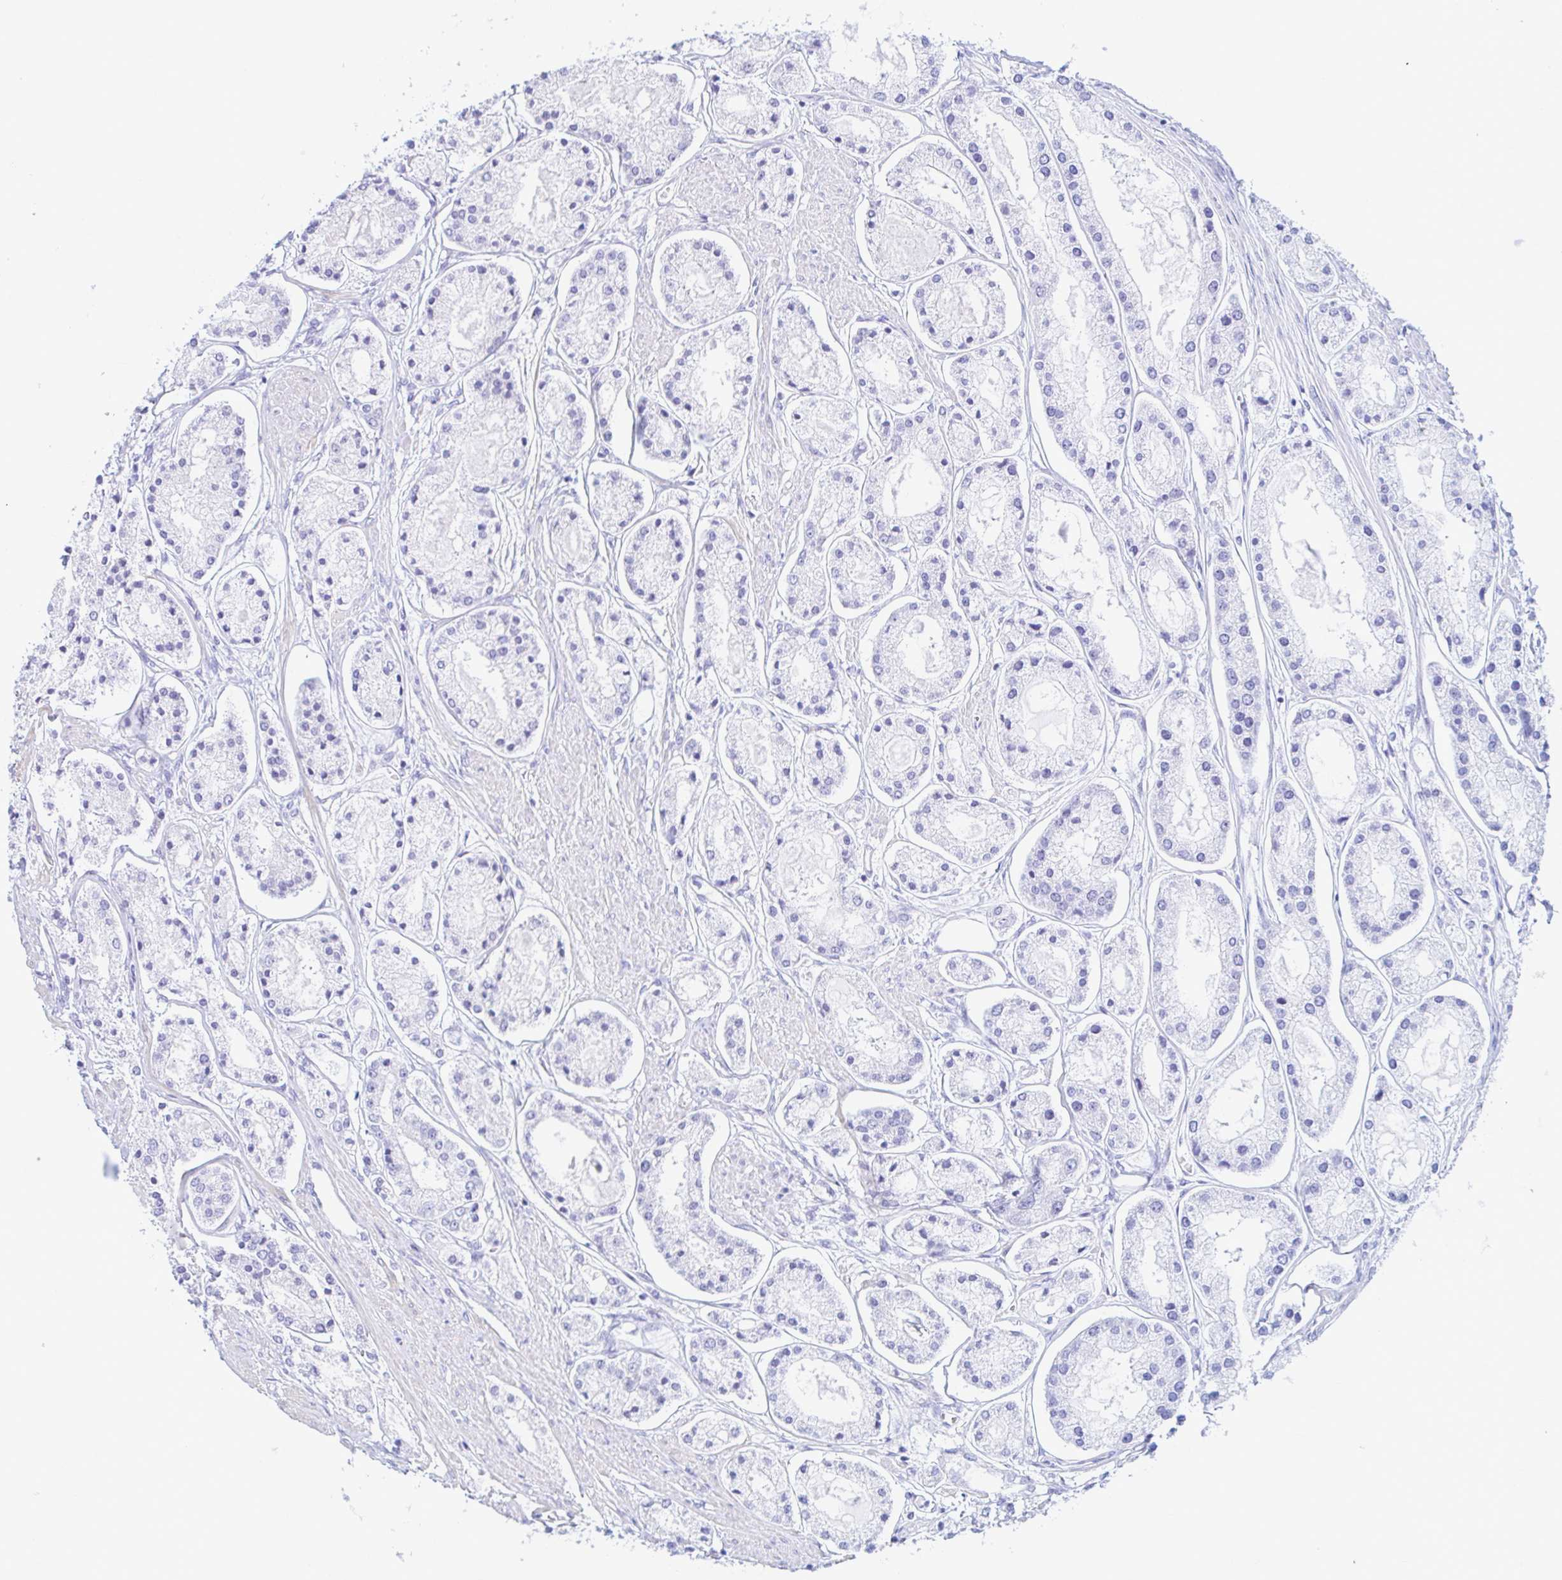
{"staining": {"intensity": "negative", "quantity": "none", "location": "none"}, "tissue": "prostate cancer", "cell_type": "Tumor cells", "image_type": "cancer", "snomed": [{"axis": "morphology", "description": "Adenocarcinoma, High grade"}, {"axis": "topography", "description": "Prostate"}], "caption": "The histopathology image demonstrates no staining of tumor cells in prostate cancer.", "gene": "NBPF3", "patient": {"sex": "male", "age": 66}}